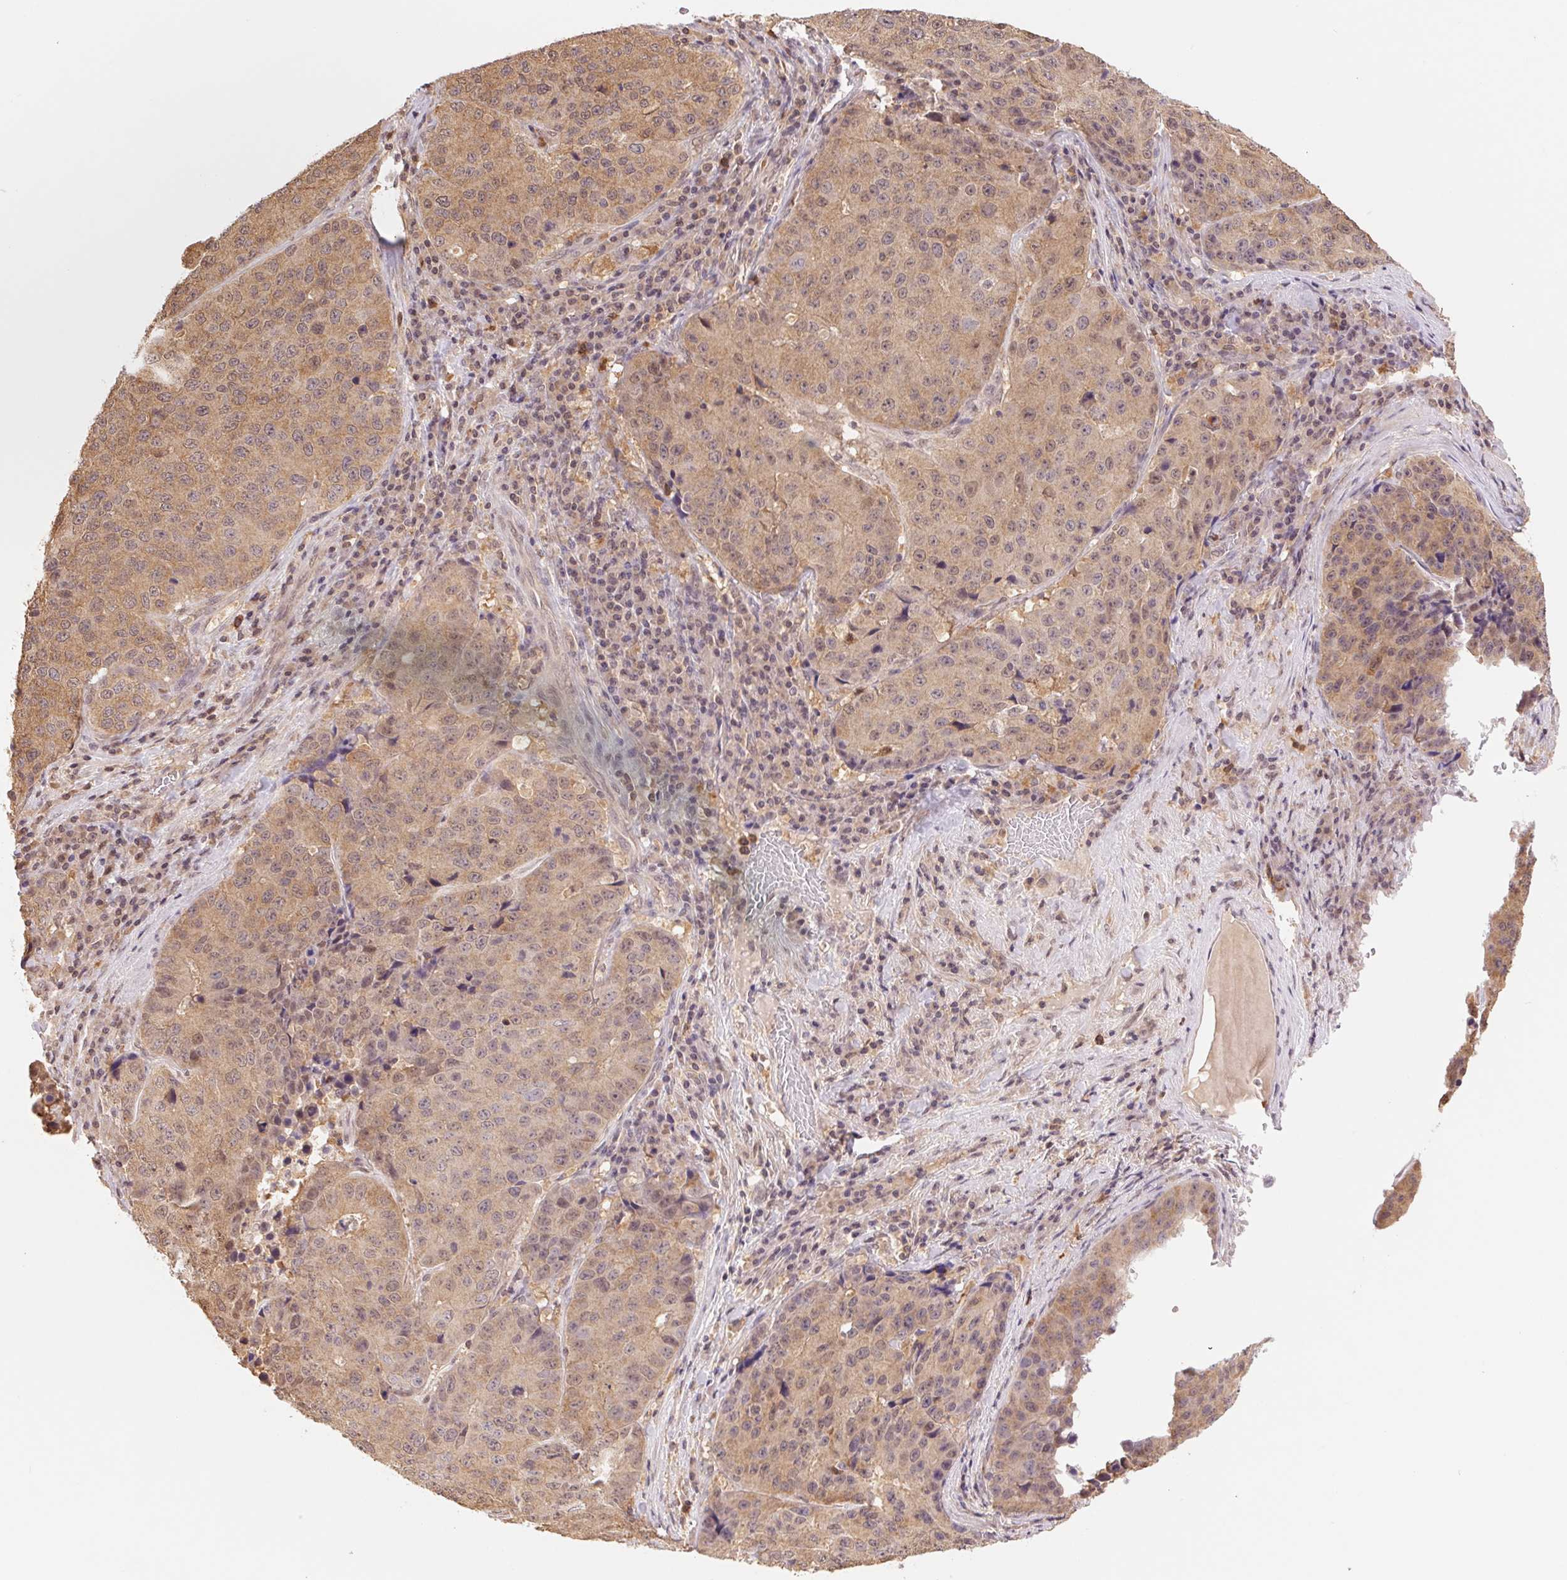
{"staining": {"intensity": "moderate", "quantity": ">75%", "location": "cytoplasmic/membranous,nuclear"}, "tissue": "stomach cancer", "cell_type": "Tumor cells", "image_type": "cancer", "snomed": [{"axis": "morphology", "description": "Adenocarcinoma, NOS"}, {"axis": "topography", "description": "Stomach"}], "caption": "A brown stain labels moderate cytoplasmic/membranous and nuclear expression of a protein in stomach cancer tumor cells. The staining was performed using DAB, with brown indicating positive protein expression. Nuclei are stained blue with hematoxylin.", "gene": "CDC123", "patient": {"sex": "male", "age": 71}}